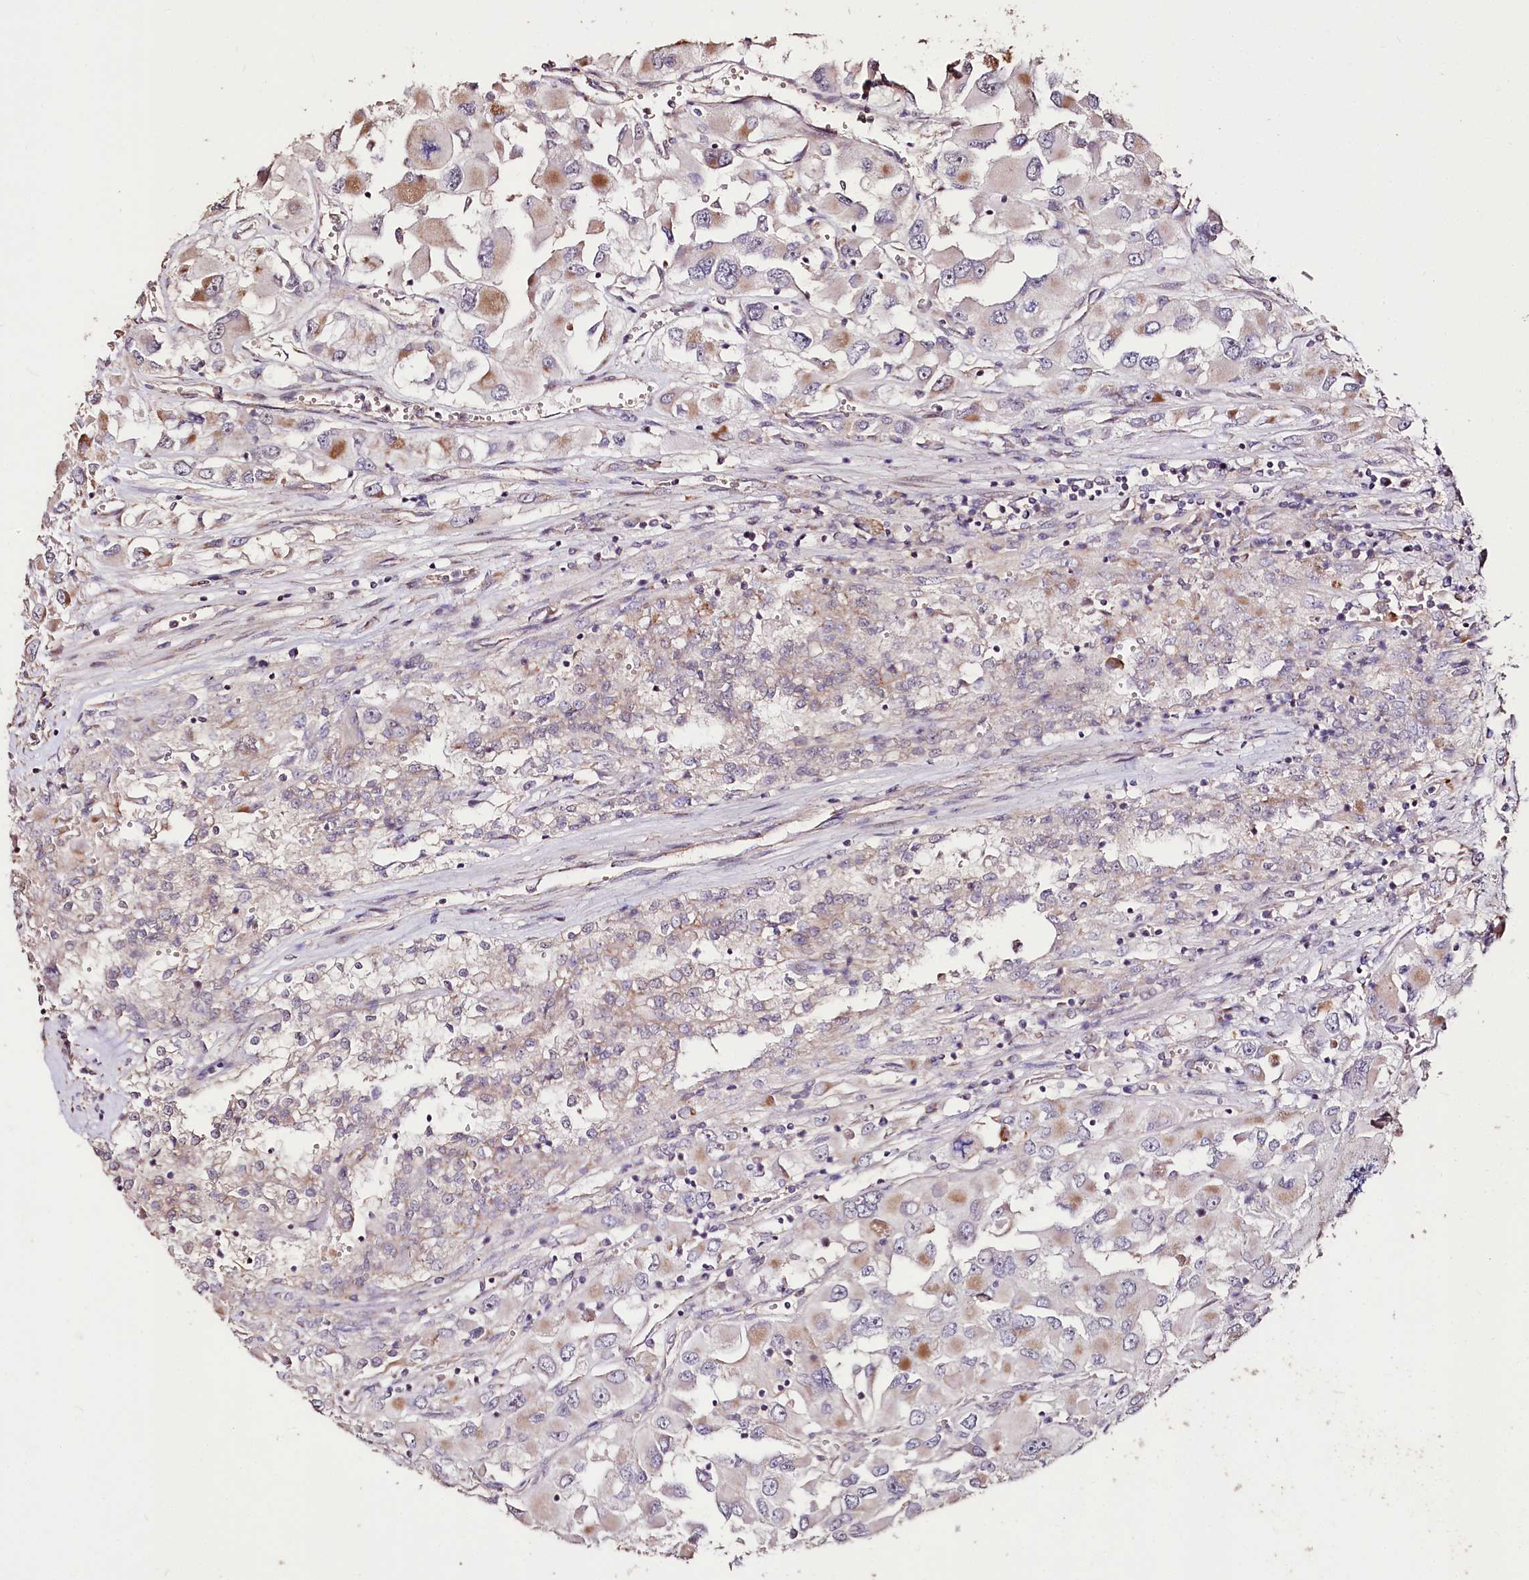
{"staining": {"intensity": "negative", "quantity": "none", "location": "none"}, "tissue": "renal cancer", "cell_type": "Tumor cells", "image_type": "cancer", "snomed": [{"axis": "morphology", "description": "Adenocarcinoma, NOS"}, {"axis": "topography", "description": "Kidney"}], "caption": "Immunohistochemistry of renal adenocarcinoma demonstrates no expression in tumor cells.", "gene": "CARD19", "patient": {"sex": "female", "age": 52}}